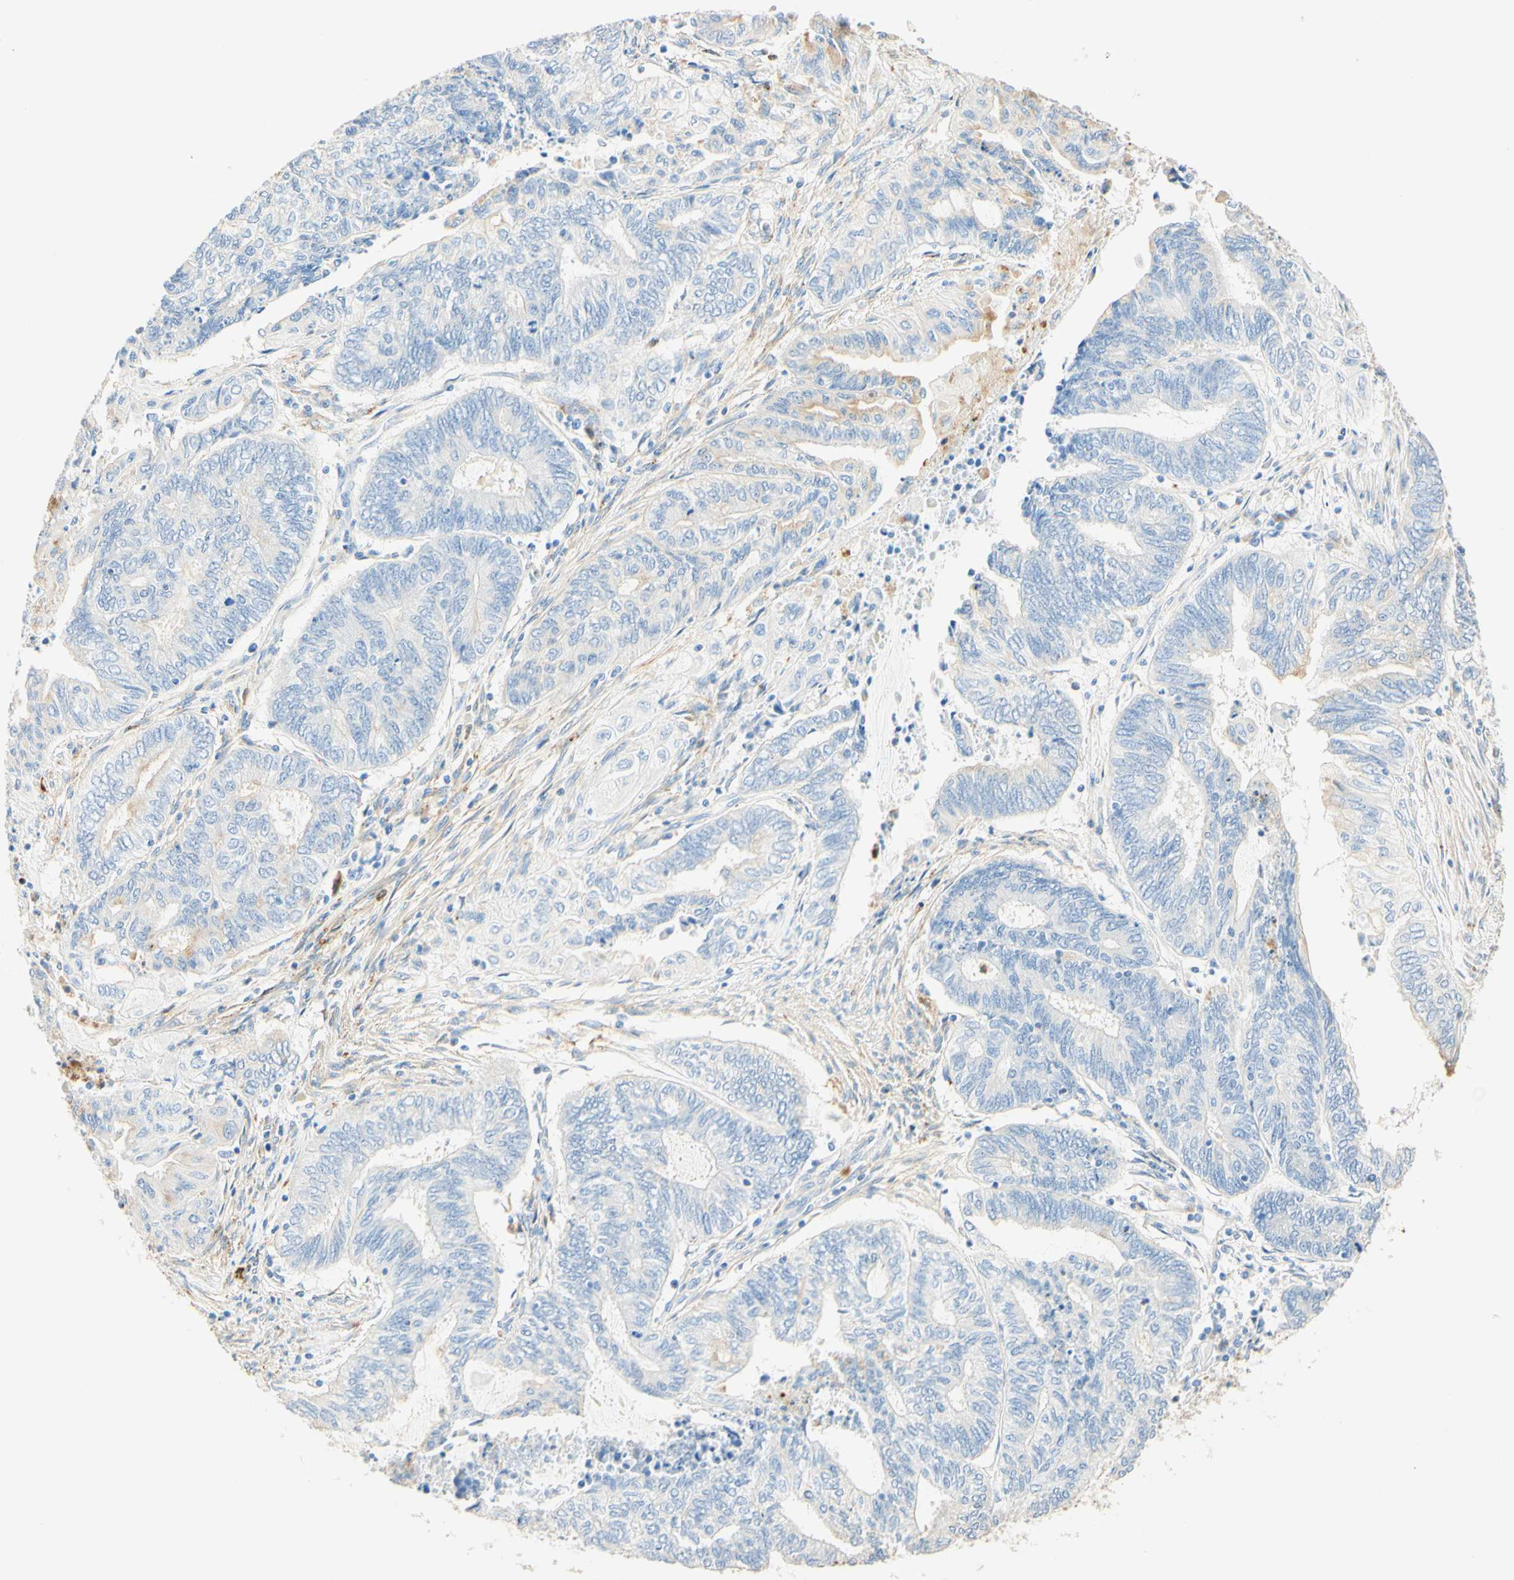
{"staining": {"intensity": "negative", "quantity": "none", "location": "none"}, "tissue": "endometrial cancer", "cell_type": "Tumor cells", "image_type": "cancer", "snomed": [{"axis": "morphology", "description": "Adenocarcinoma, NOS"}, {"axis": "topography", "description": "Uterus"}, {"axis": "topography", "description": "Endometrium"}], "caption": "An immunohistochemistry (IHC) micrograph of adenocarcinoma (endometrial) is shown. There is no staining in tumor cells of adenocarcinoma (endometrial). Nuclei are stained in blue.", "gene": "CD63", "patient": {"sex": "female", "age": 70}}